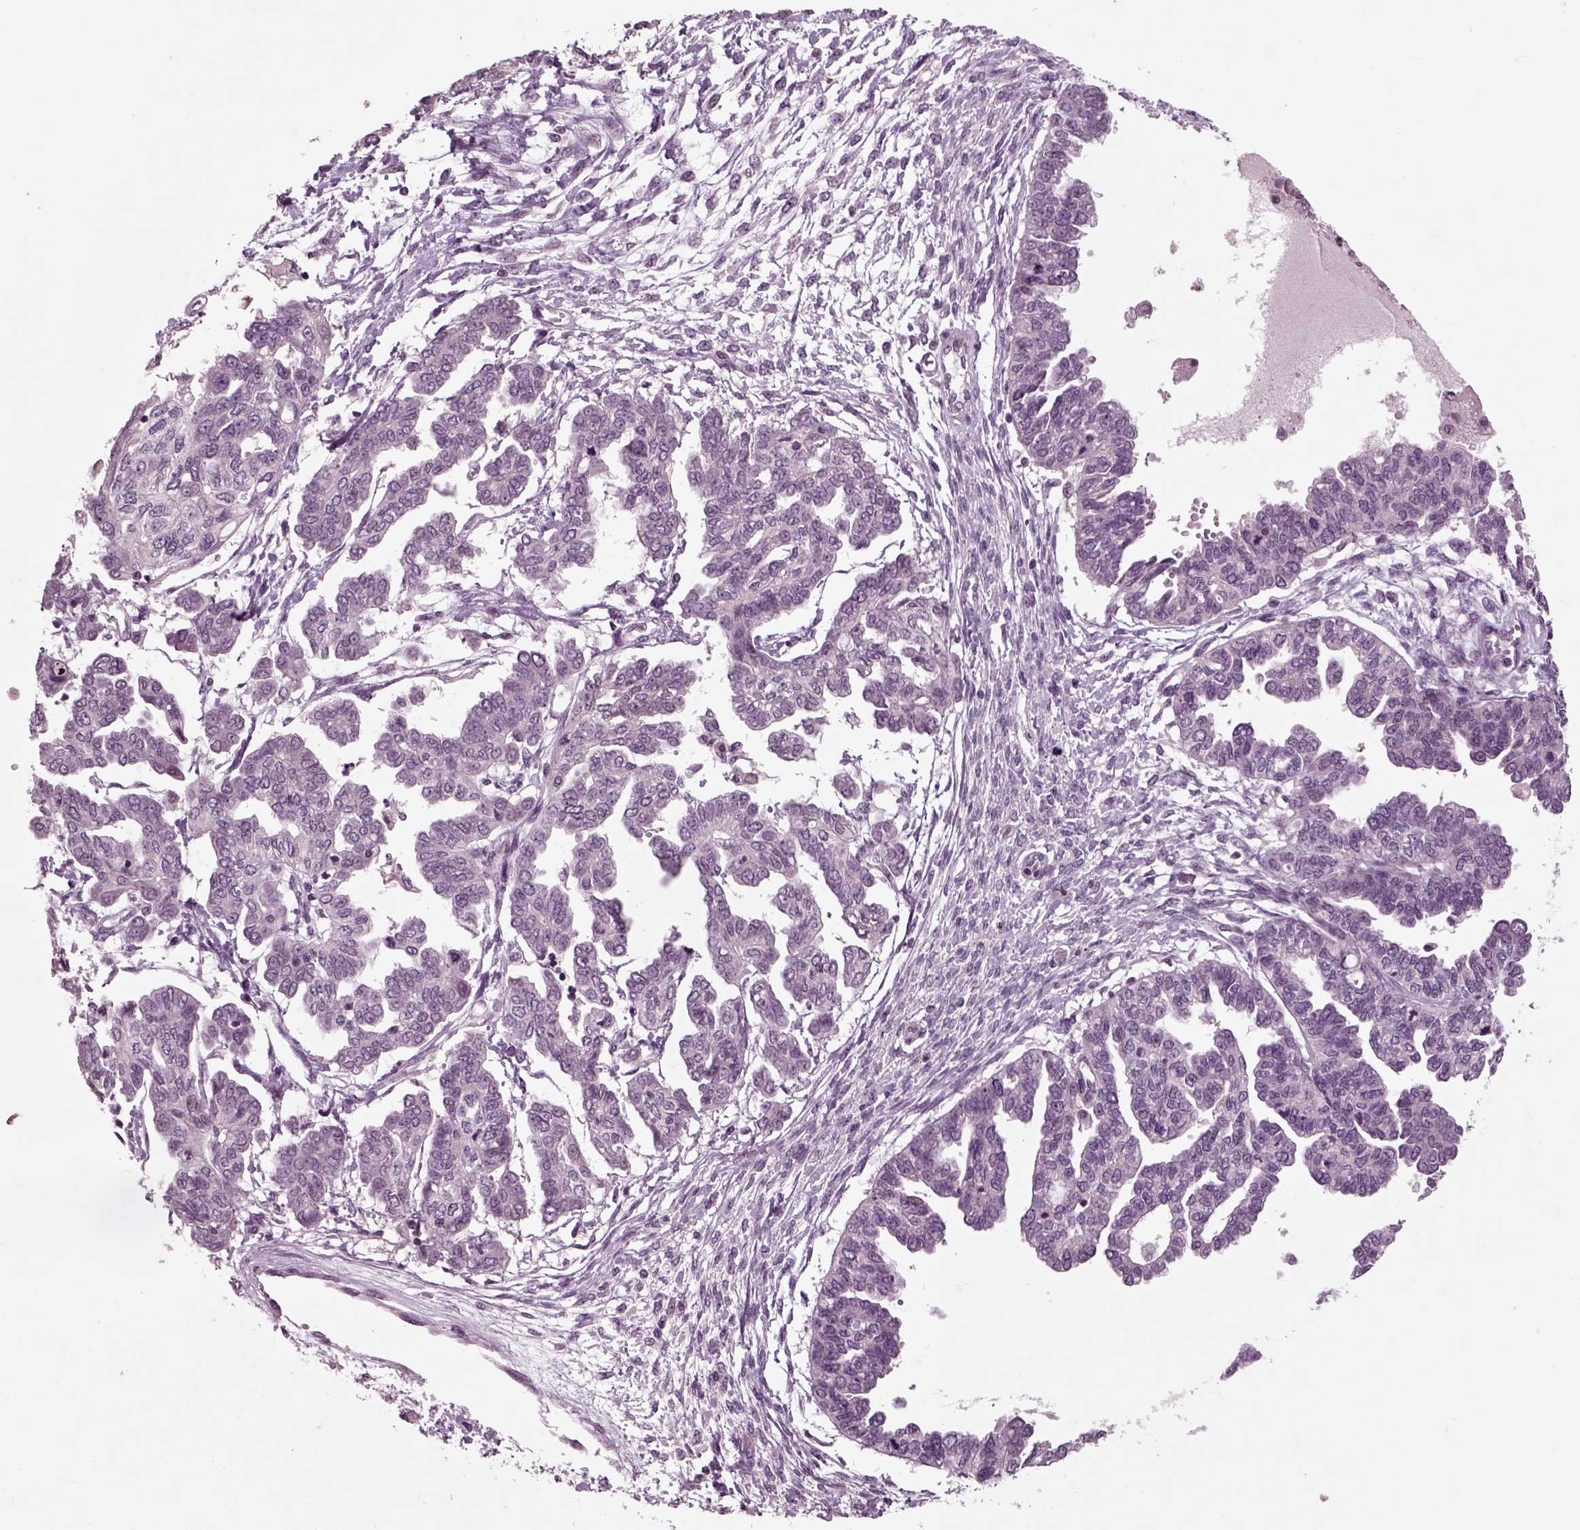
{"staining": {"intensity": "negative", "quantity": "none", "location": "none"}, "tissue": "ovarian cancer", "cell_type": "Tumor cells", "image_type": "cancer", "snomed": [{"axis": "morphology", "description": "Cystadenocarcinoma, serous, NOS"}, {"axis": "topography", "description": "Ovary"}], "caption": "An immunohistochemistry histopathology image of ovarian cancer is shown. There is no staining in tumor cells of ovarian cancer.", "gene": "CHGB", "patient": {"sex": "female", "age": 53}}